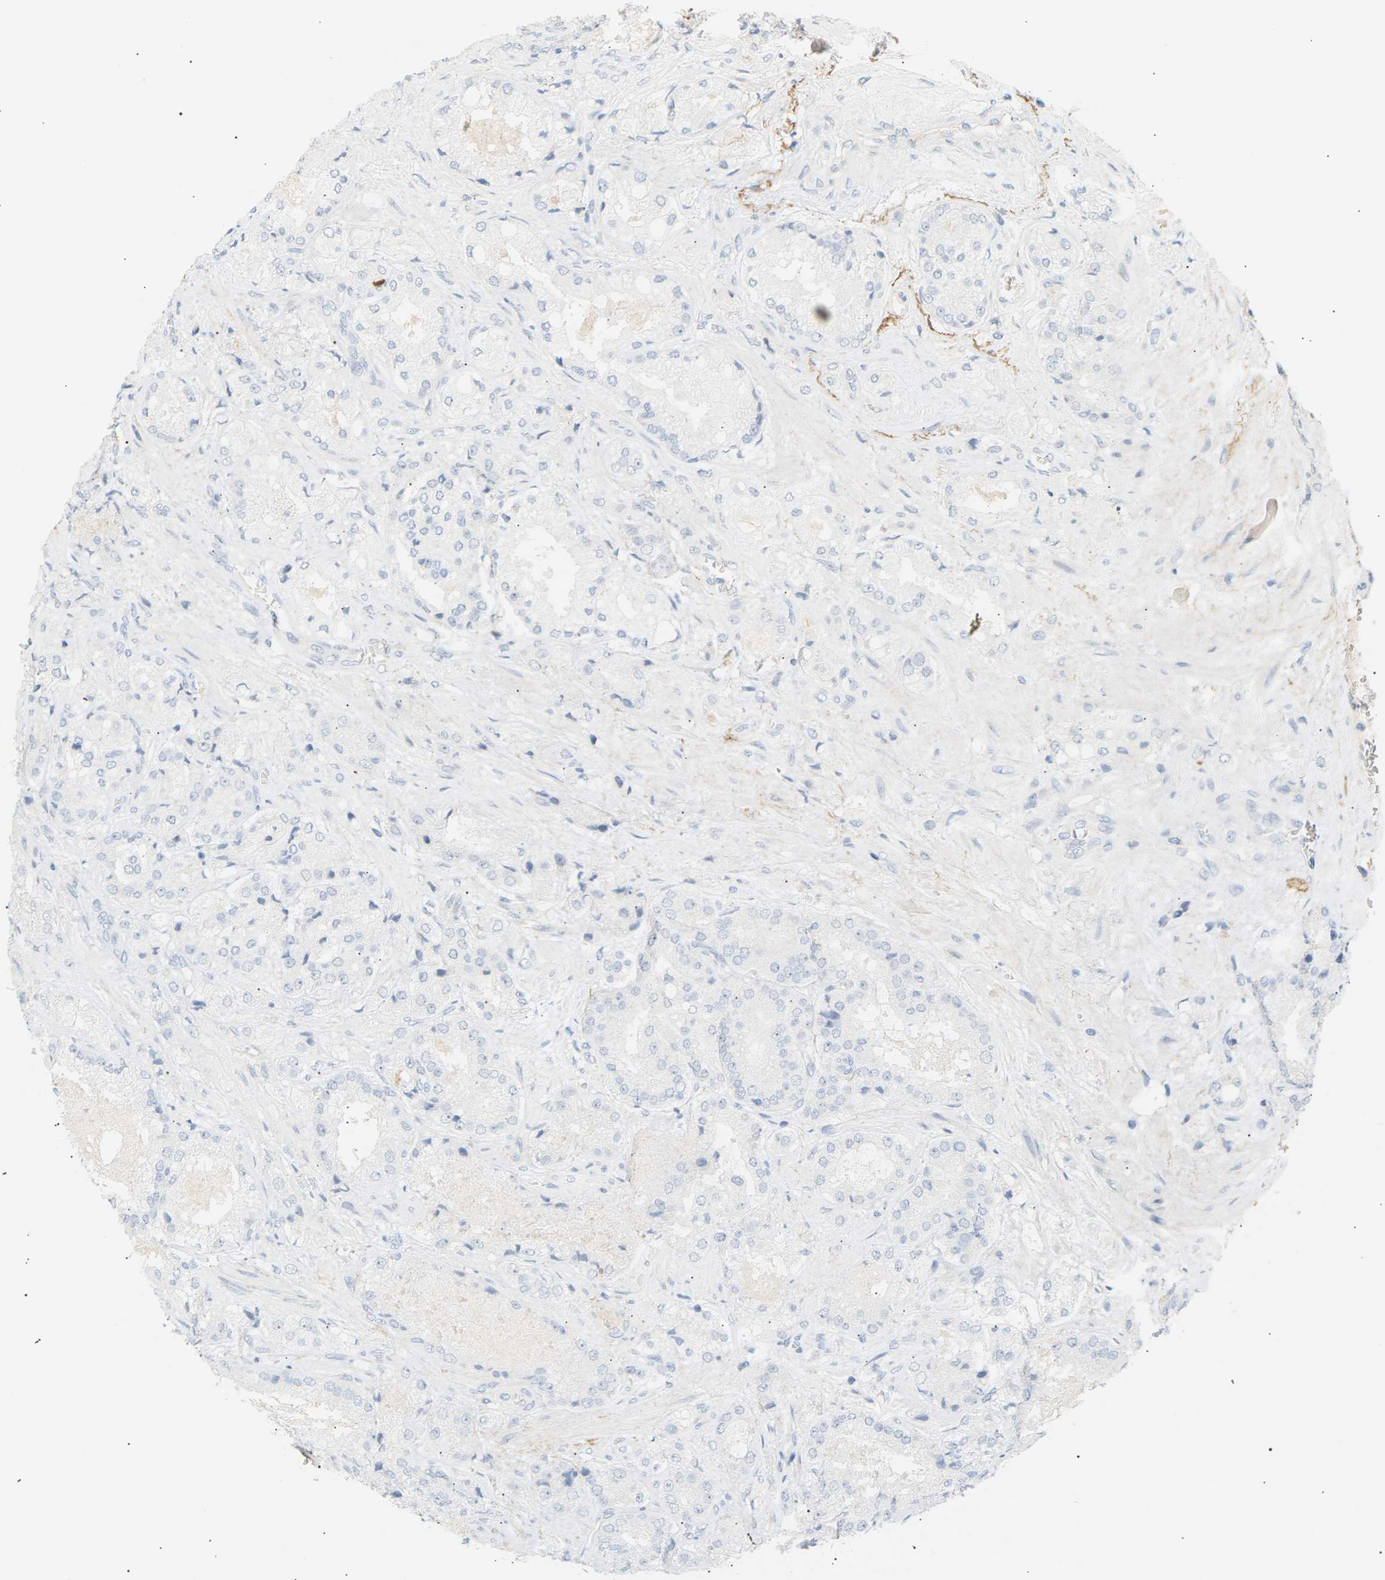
{"staining": {"intensity": "negative", "quantity": "none", "location": "none"}, "tissue": "prostate cancer", "cell_type": "Tumor cells", "image_type": "cancer", "snomed": [{"axis": "morphology", "description": "Adenocarcinoma, High grade"}, {"axis": "topography", "description": "Prostate"}], "caption": "This micrograph is of prostate cancer stained with immunohistochemistry (IHC) to label a protein in brown with the nuclei are counter-stained blue. There is no positivity in tumor cells. (DAB immunohistochemistry with hematoxylin counter stain).", "gene": "CLU", "patient": {"sex": "male", "age": 65}}